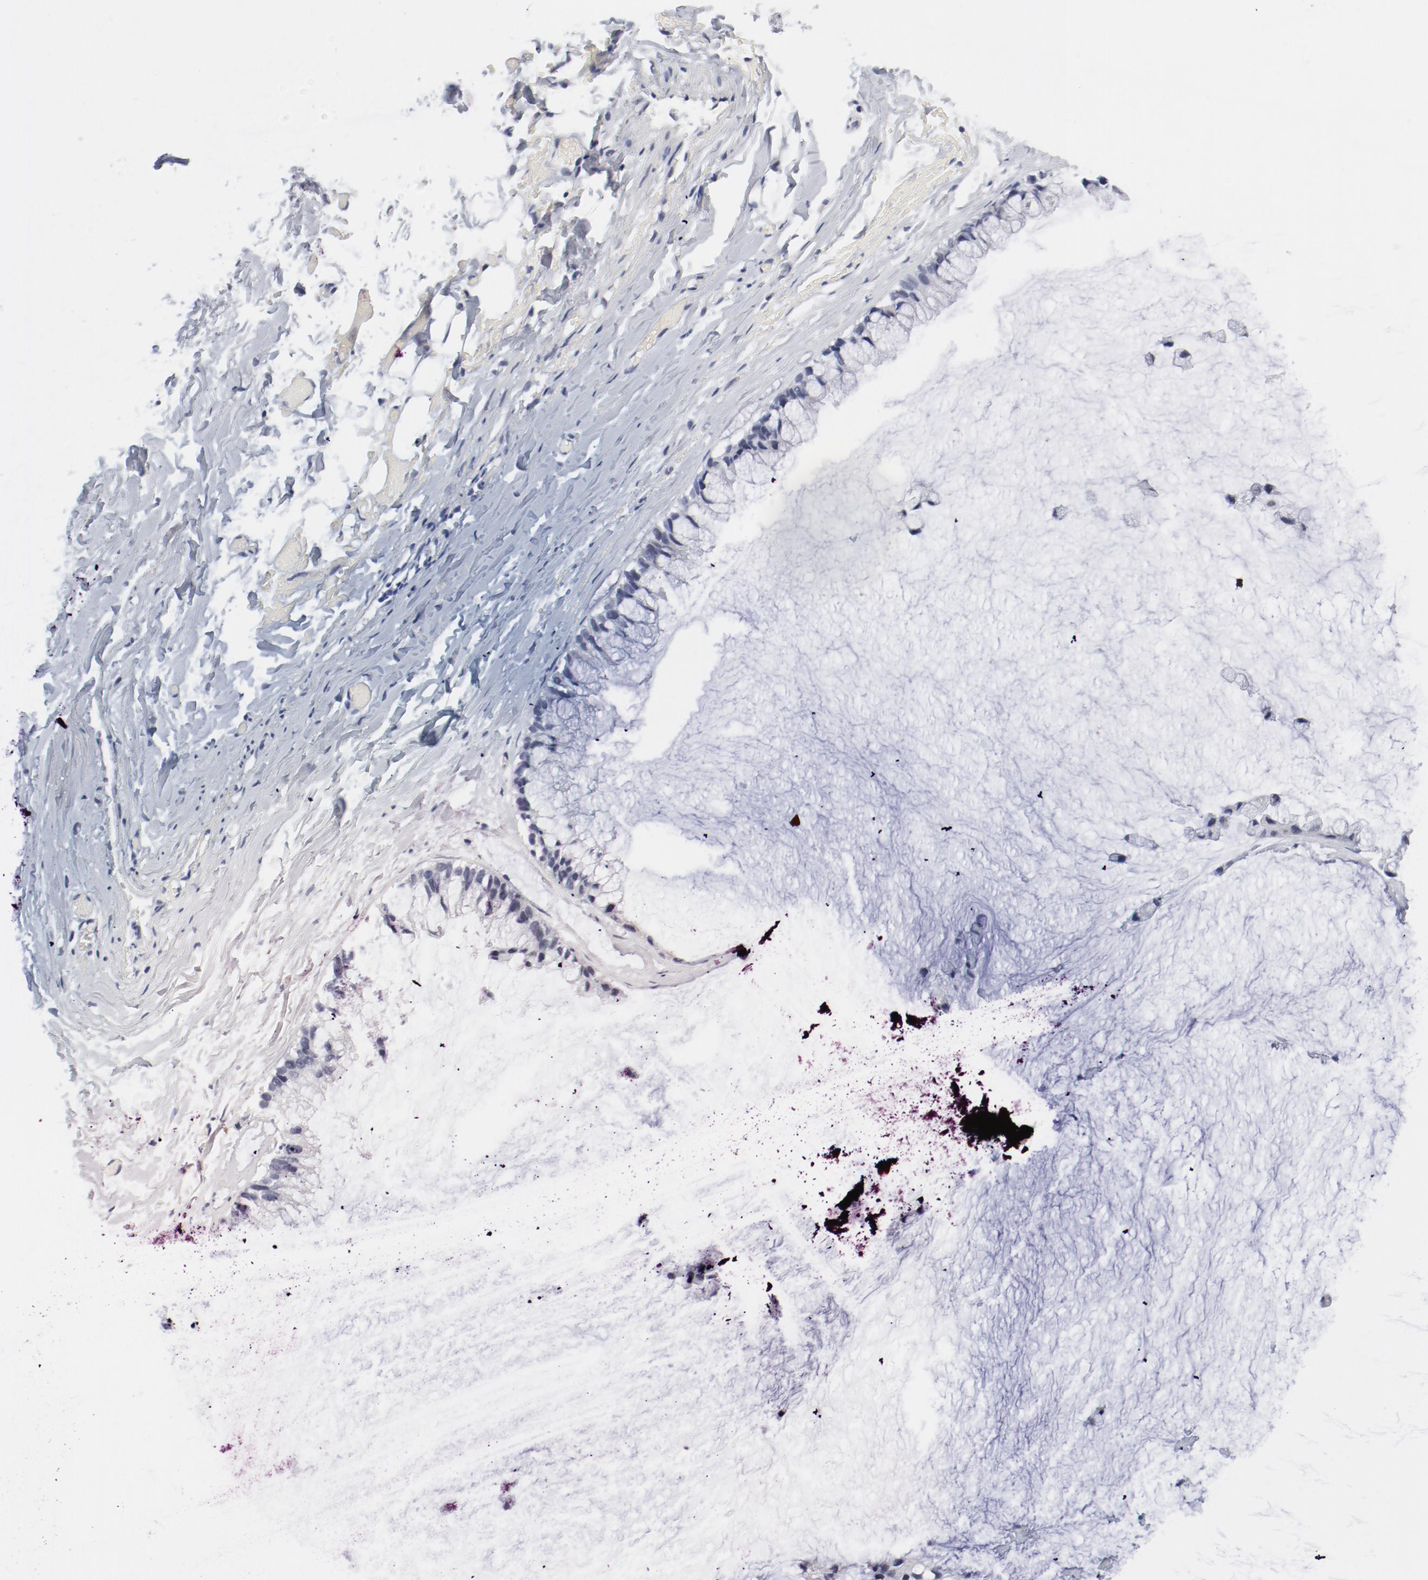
{"staining": {"intensity": "negative", "quantity": "none", "location": "none"}, "tissue": "ovarian cancer", "cell_type": "Tumor cells", "image_type": "cancer", "snomed": [{"axis": "morphology", "description": "Cystadenocarcinoma, mucinous, NOS"}, {"axis": "topography", "description": "Ovary"}], "caption": "Immunohistochemistry micrograph of neoplastic tissue: ovarian cancer (mucinous cystadenocarcinoma) stained with DAB (3,3'-diaminobenzidine) shows no significant protein expression in tumor cells.", "gene": "KCNK13", "patient": {"sex": "female", "age": 39}}